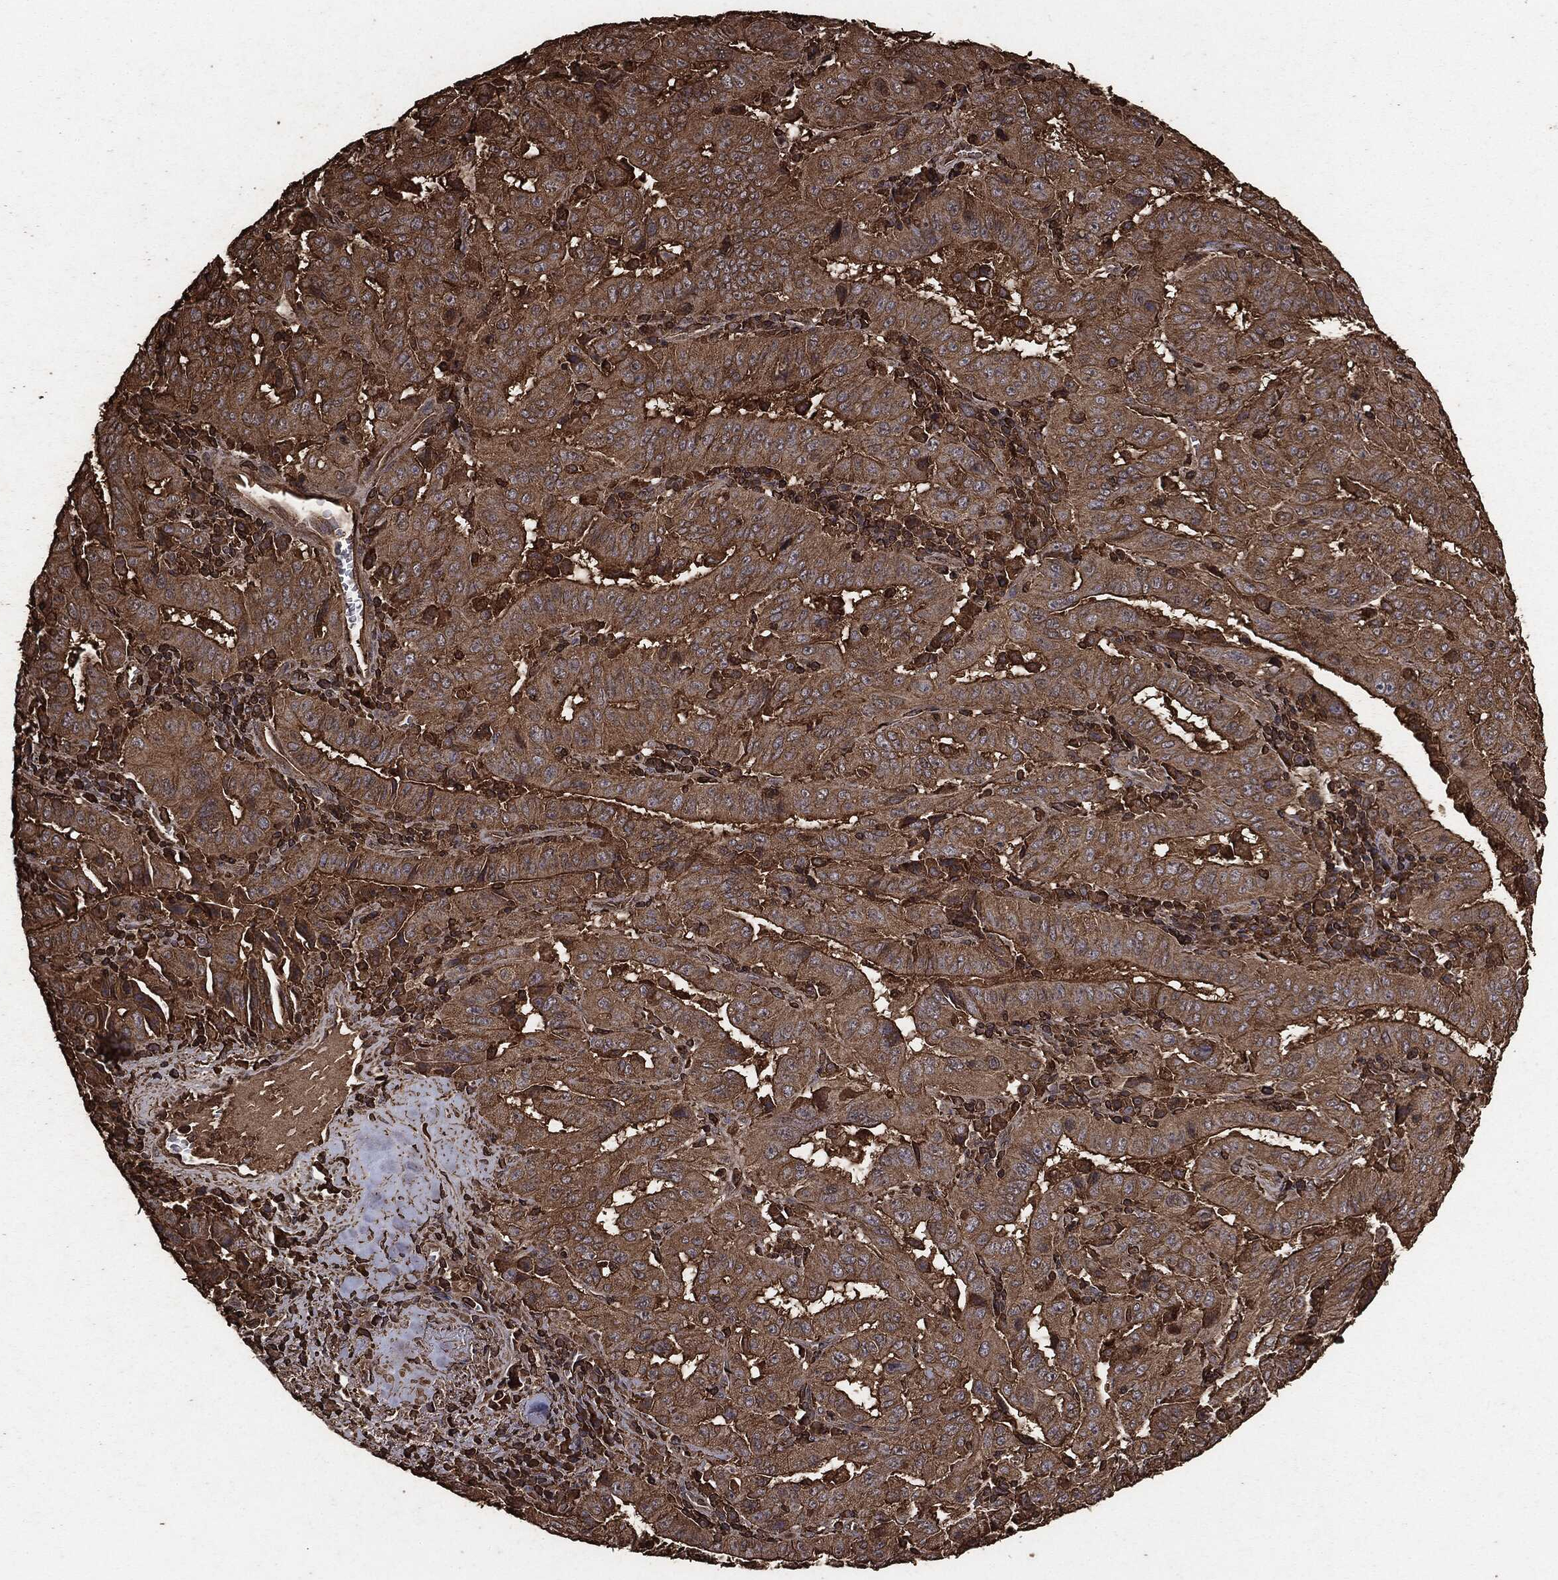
{"staining": {"intensity": "strong", "quantity": ">75%", "location": "cytoplasmic/membranous"}, "tissue": "pancreatic cancer", "cell_type": "Tumor cells", "image_type": "cancer", "snomed": [{"axis": "morphology", "description": "Adenocarcinoma, NOS"}, {"axis": "topography", "description": "Pancreas"}], "caption": "IHC micrograph of human adenocarcinoma (pancreatic) stained for a protein (brown), which demonstrates high levels of strong cytoplasmic/membranous staining in about >75% of tumor cells.", "gene": "MTOR", "patient": {"sex": "male", "age": 63}}